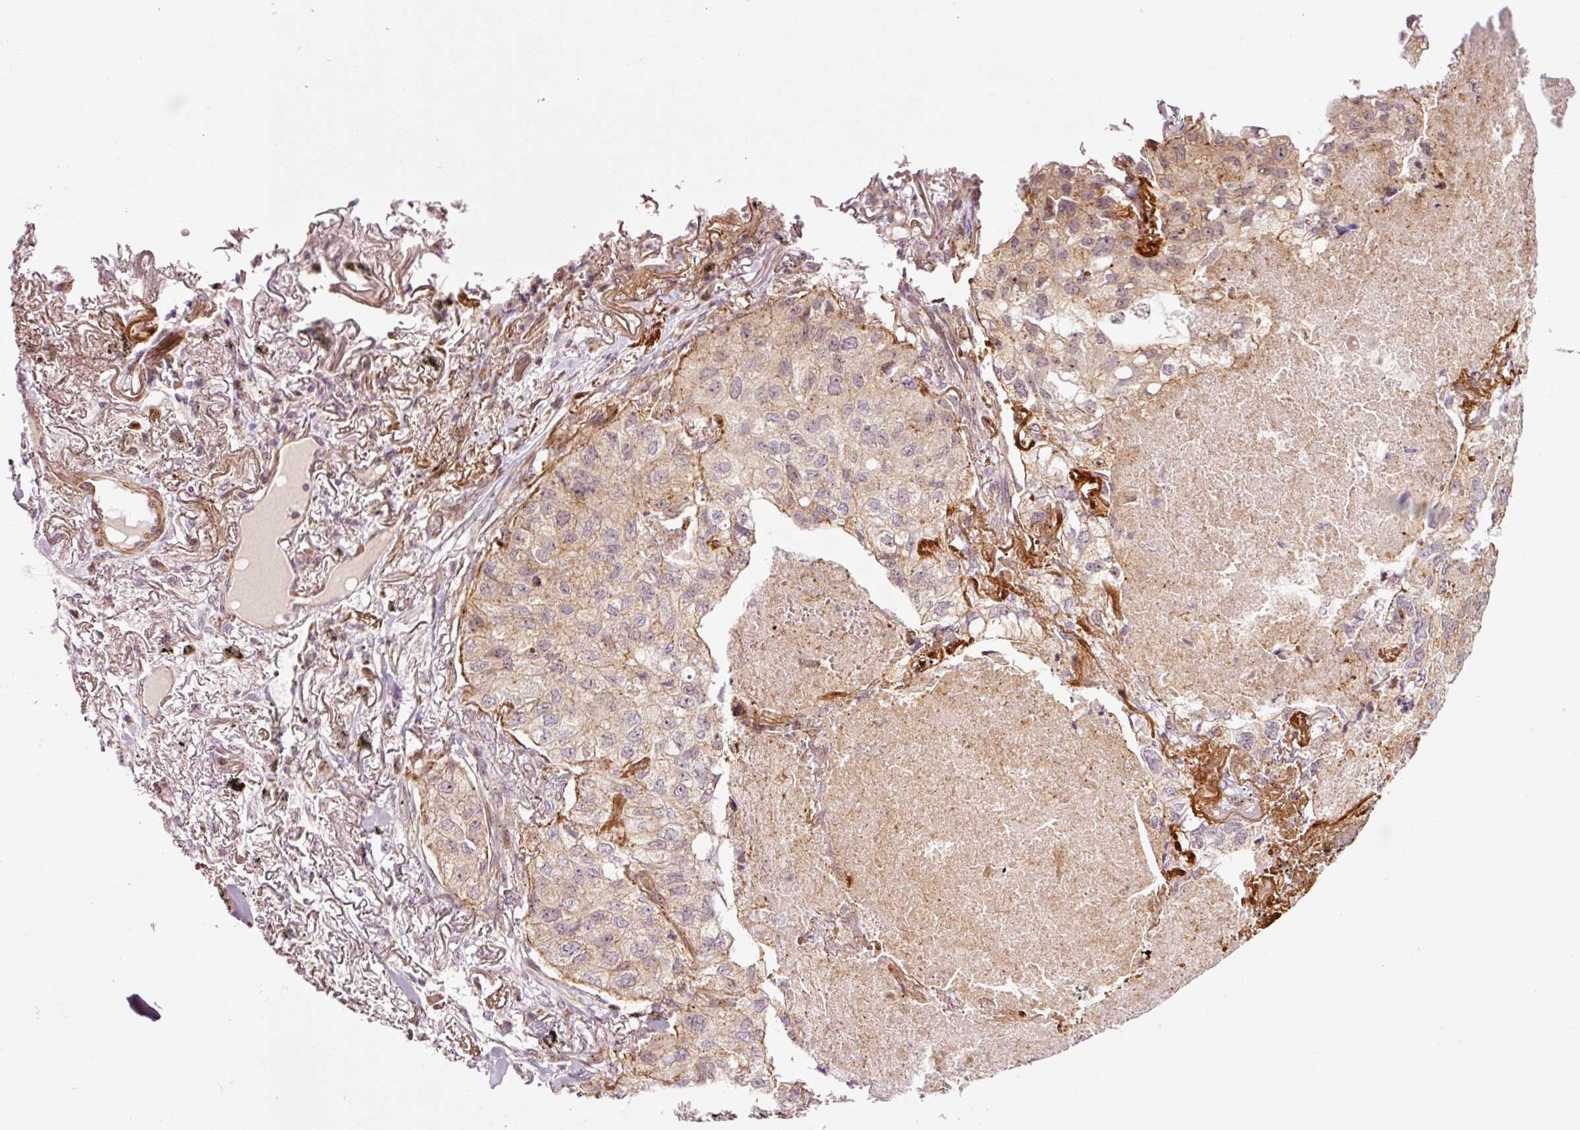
{"staining": {"intensity": "weak", "quantity": "25%-75%", "location": "cytoplasmic/membranous"}, "tissue": "lung cancer", "cell_type": "Tumor cells", "image_type": "cancer", "snomed": [{"axis": "morphology", "description": "Adenocarcinoma, NOS"}, {"axis": "topography", "description": "Lung"}], "caption": "Adenocarcinoma (lung) tissue demonstrates weak cytoplasmic/membranous staining in approximately 25%-75% of tumor cells, visualized by immunohistochemistry. (Brightfield microscopy of DAB IHC at high magnification).", "gene": "ANKRD20A1", "patient": {"sex": "male", "age": 65}}